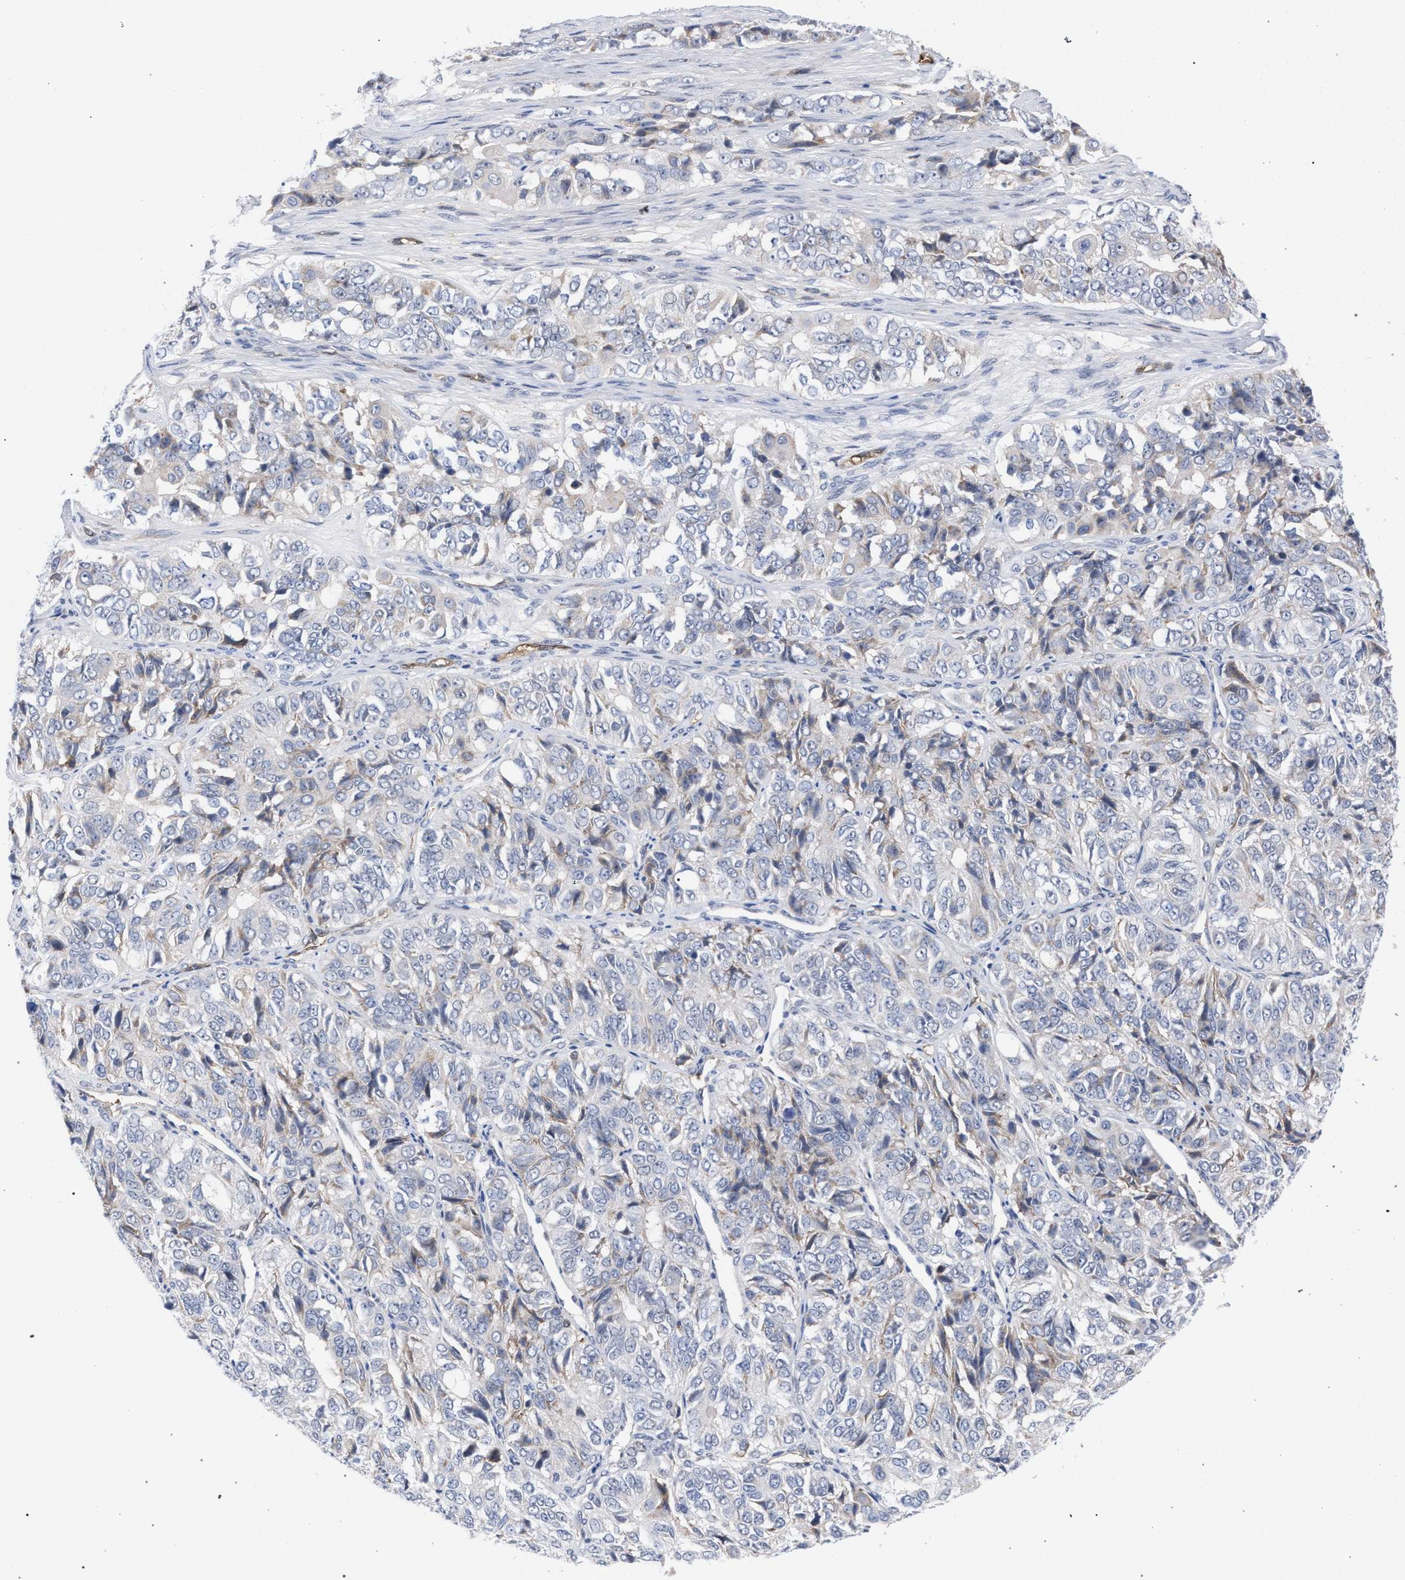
{"staining": {"intensity": "negative", "quantity": "none", "location": "none"}, "tissue": "ovarian cancer", "cell_type": "Tumor cells", "image_type": "cancer", "snomed": [{"axis": "morphology", "description": "Carcinoma, endometroid"}, {"axis": "topography", "description": "Ovary"}], "caption": "High power microscopy micrograph of an IHC histopathology image of endometroid carcinoma (ovarian), revealing no significant expression in tumor cells. (IHC, brightfield microscopy, high magnification).", "gene": "FHOD3", "patient": {"sex": "female", "age": 51}}